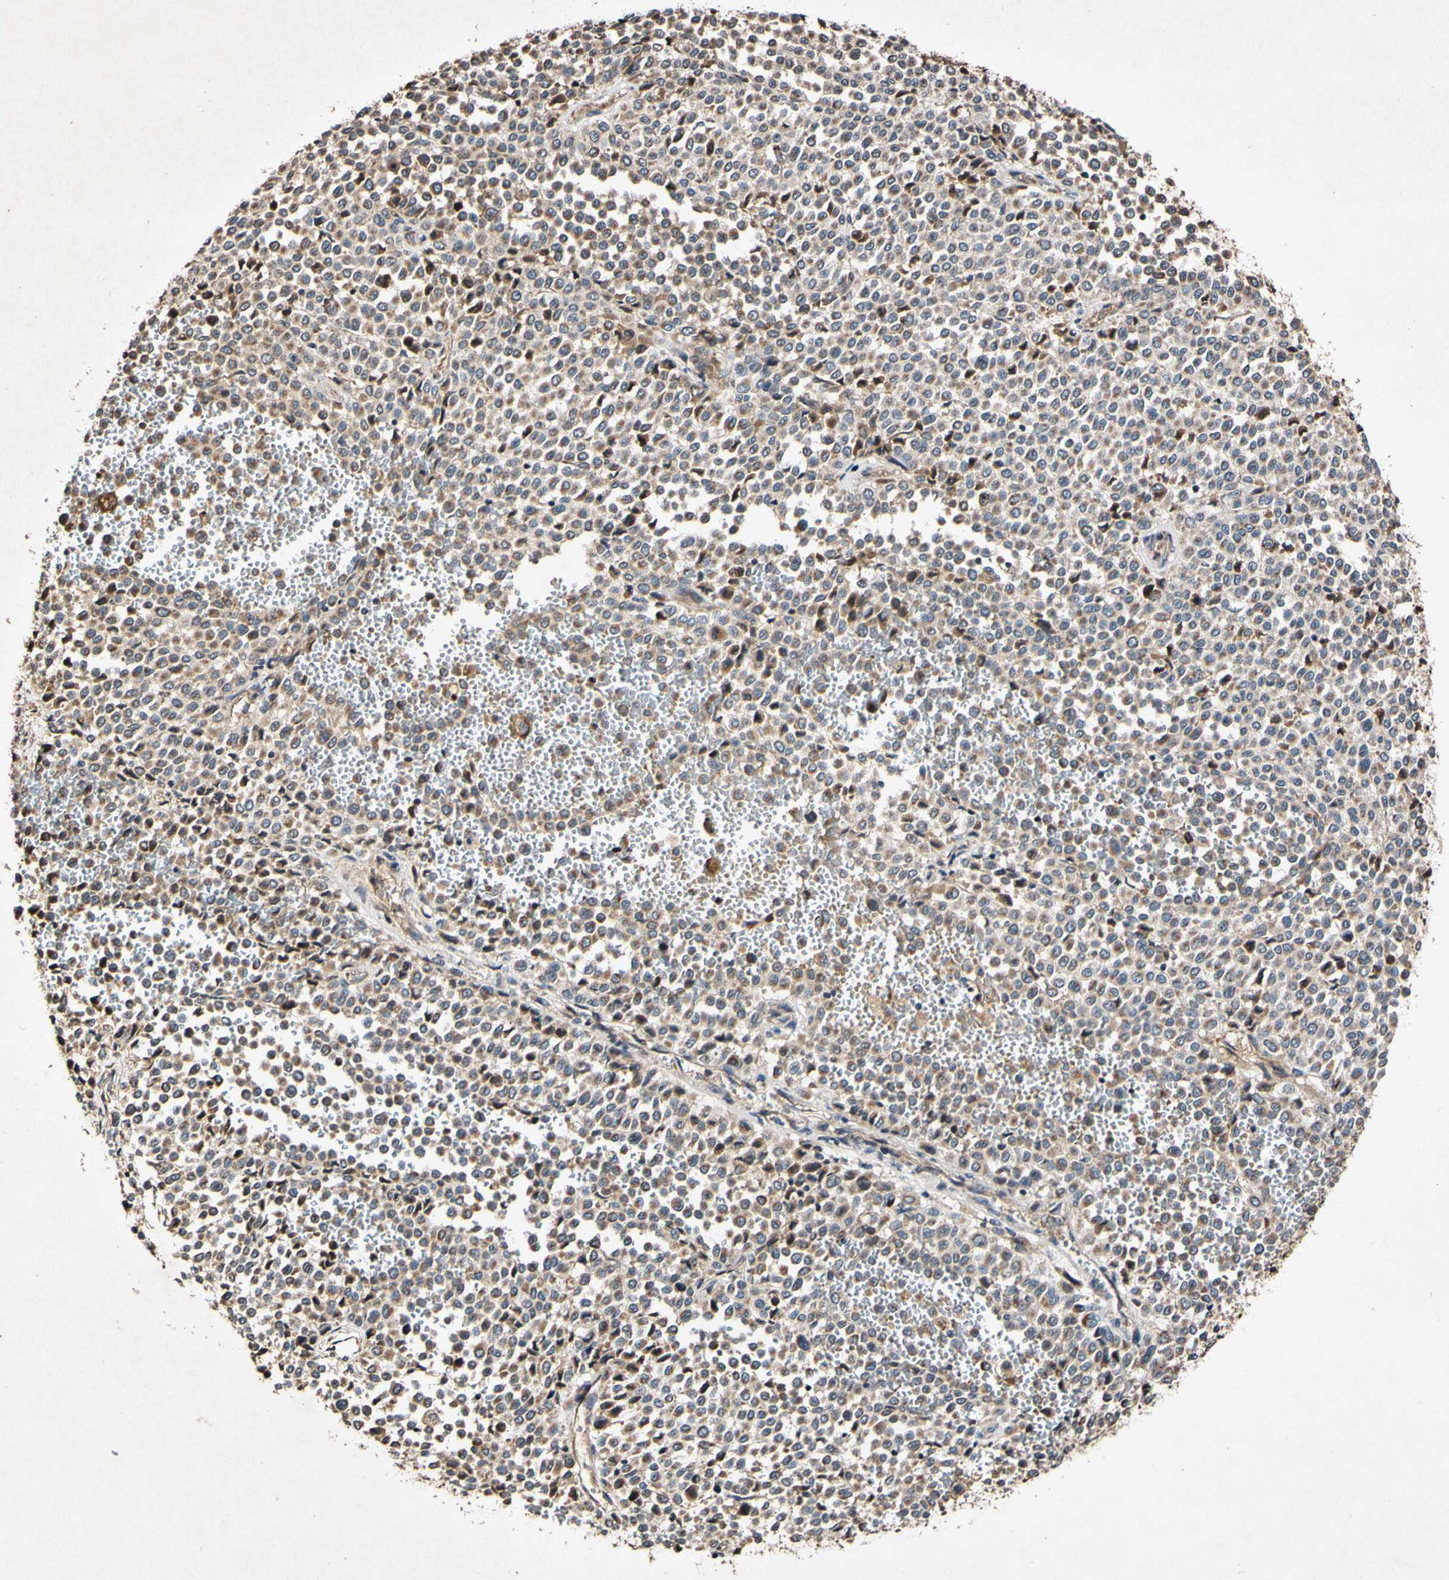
{"staining": {"intensity": "moderate", "quantity": ">75%", "location": "cytoplasmic/membranous"}, "tissue": "melanoma", "cell_type": "Tumor cells", "image_type": "cancer", "snomed": [{"axis": "morphology", "description": "Malignant melanoma, Metastatic site"}, {"axis": "topography", "description": "Pancreas"}], "caption": "IHC staining of melanoma, which demonstrates medium levels of moderate cytoplasmic/membranous positivity in about >75% of tumor cells indicating moderate cytoplasmic/membranous protein staining. The staining was performed using DAB (3,3'-diaminobenzidine) (brown) for protein detection and nuclei were counterstained in hematoxylin (blue).", "gene": "PLAT", "patient": {"sex": "female", "age": 30}}